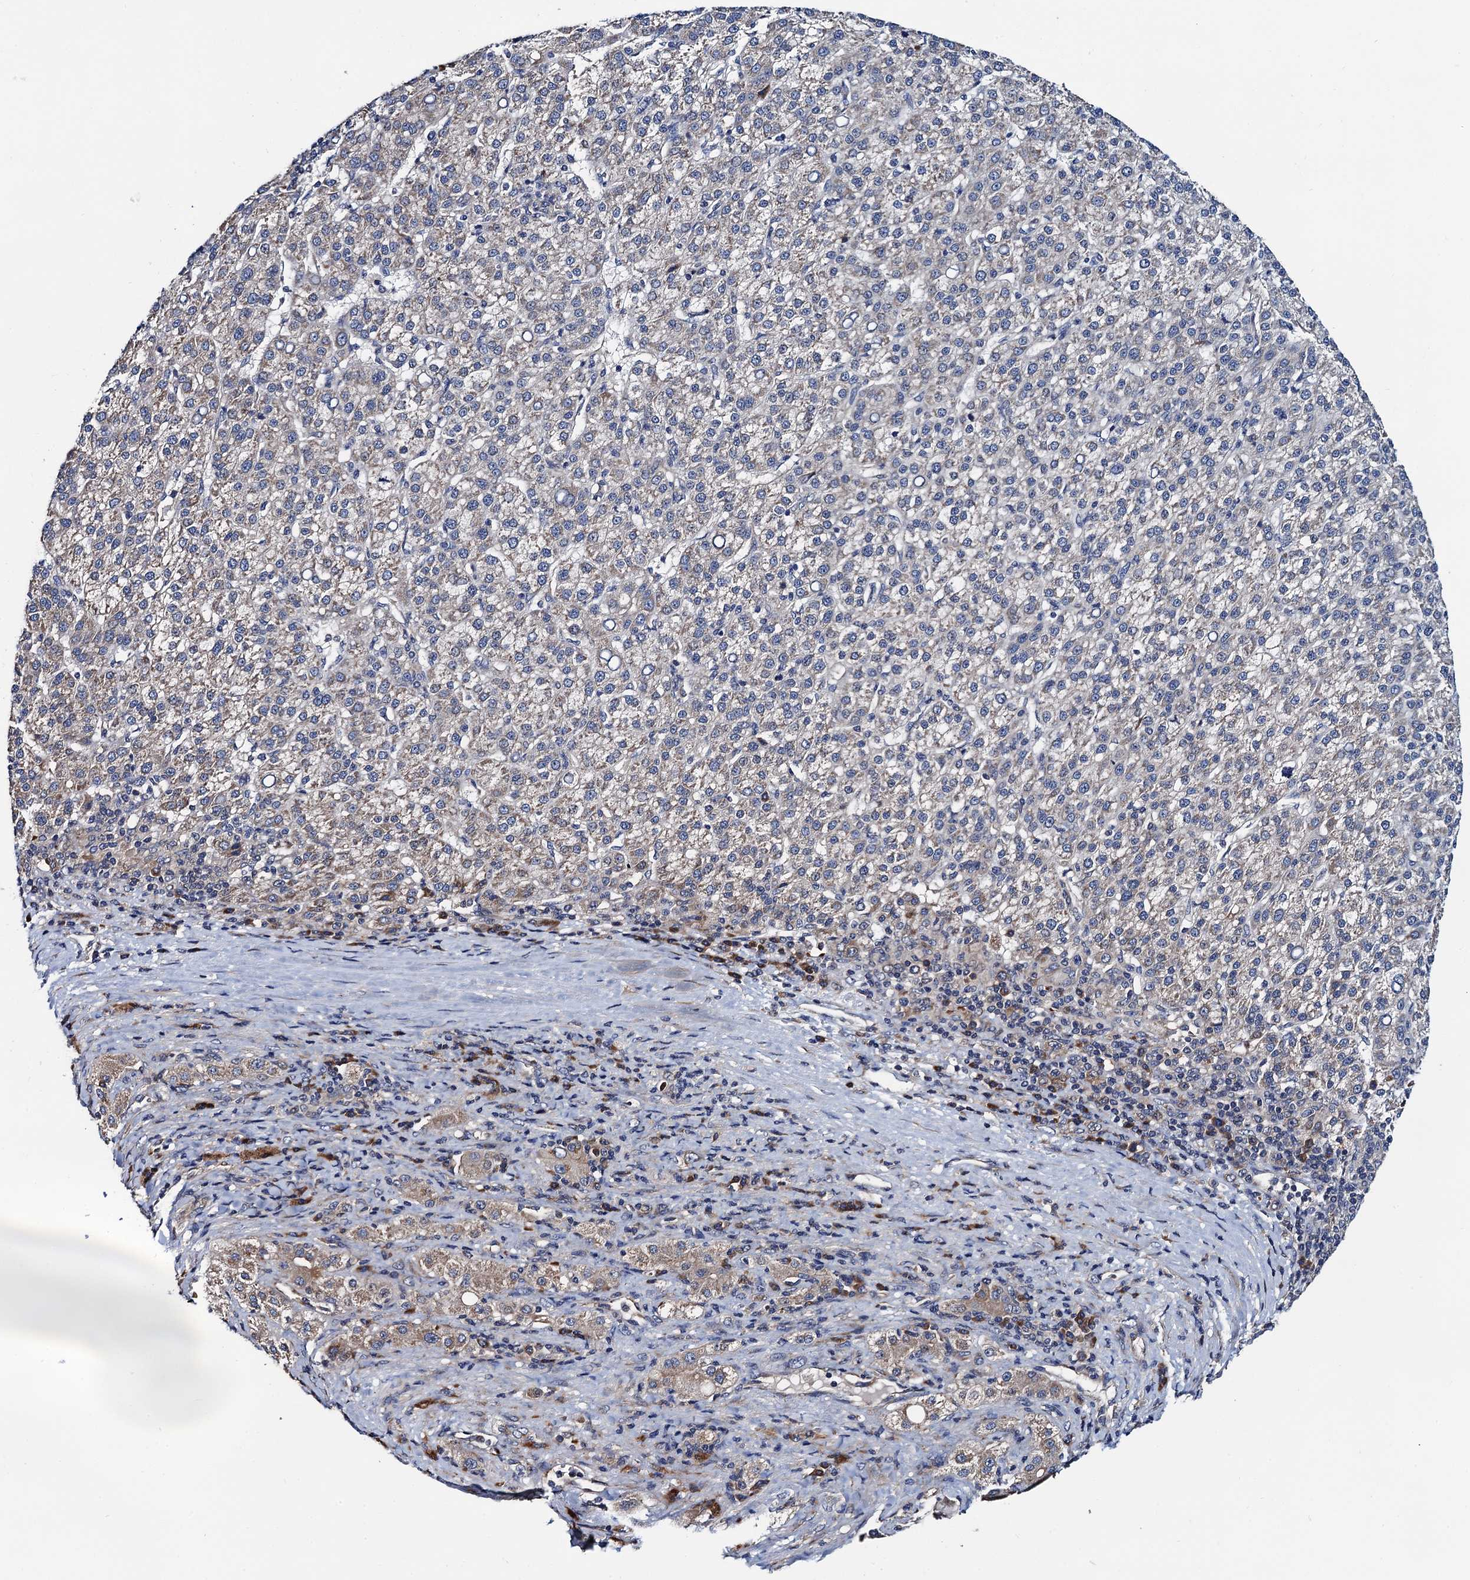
{"staining": {"intensity": "negative", "quantity": "none", "location": "none"}, "tissue": "liver cancer", "cell_type": "Tumor cells", "image_type": "cancer", "snomed": [{"axis": "morphology", "description": "Carcinoma, Hepatocellular, NOS"}, {"axis": "topography", "description": "Liver"}], "caption": "Tumor cells show no significant positivity in hepatocellular carcinoma (liver). (Brightfield microscopy of DAB (3,3'-diaminobenzidine) immunohistochemistry at high magnification).", "gene": "TRMT112", "patient": {"sex": "female", "age": 58}}